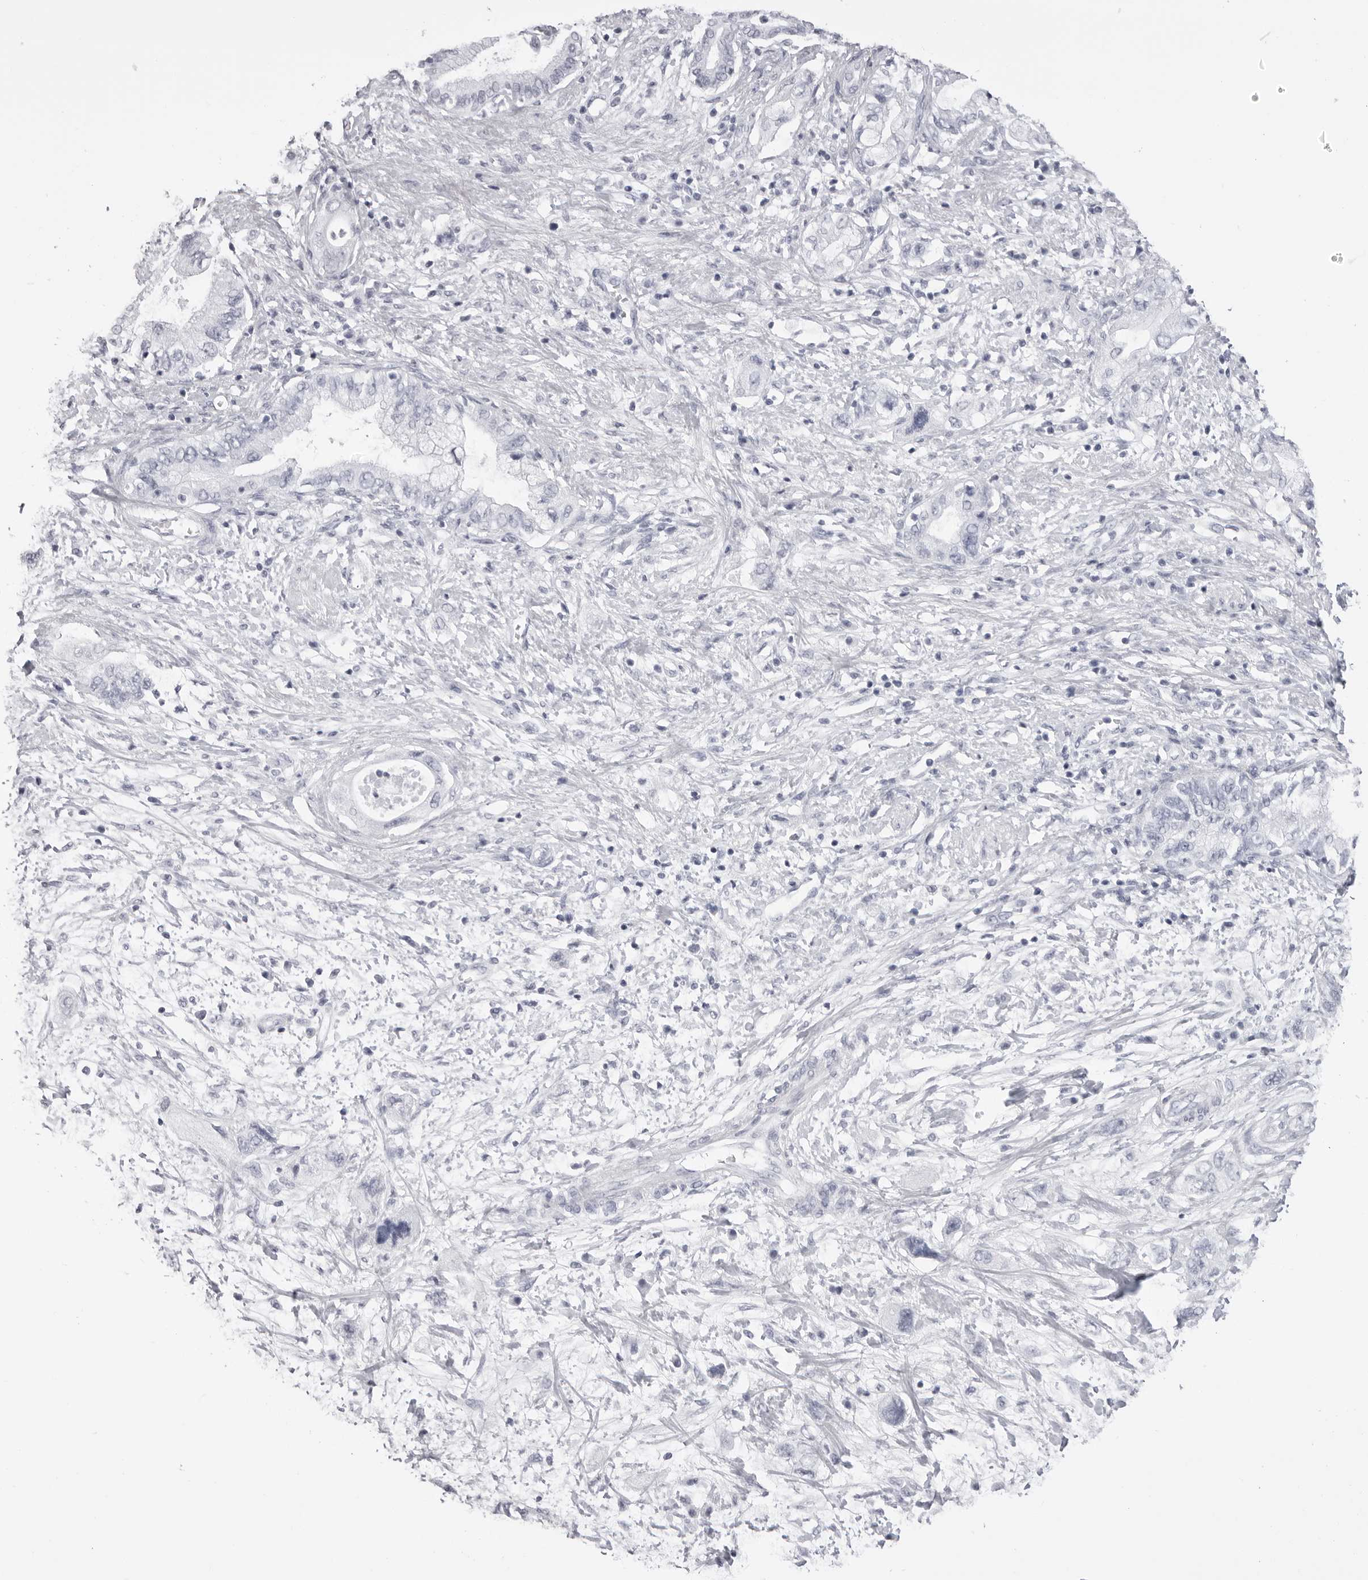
{"staining": {"intensity": "negative", "quantity": "none", "location": "none"}, "tissue": "pancreatic cancer", "cell_type": "Tumor cells", "image_type": "cancer", "snomed": [{"axis": "morphology", "description": "Adenocarcinoma, NOS"}, {"axis": "topography", "description": "Pancreas"}], "caption": "An immunohistochemistry (IHC) image of pancreatic adenocarcinoma is shown. There is no staining in tumor cells of pancreatic adenocarcinoma.", "gene": "RHO", "patient": {"sex": "female", "age": 73}}